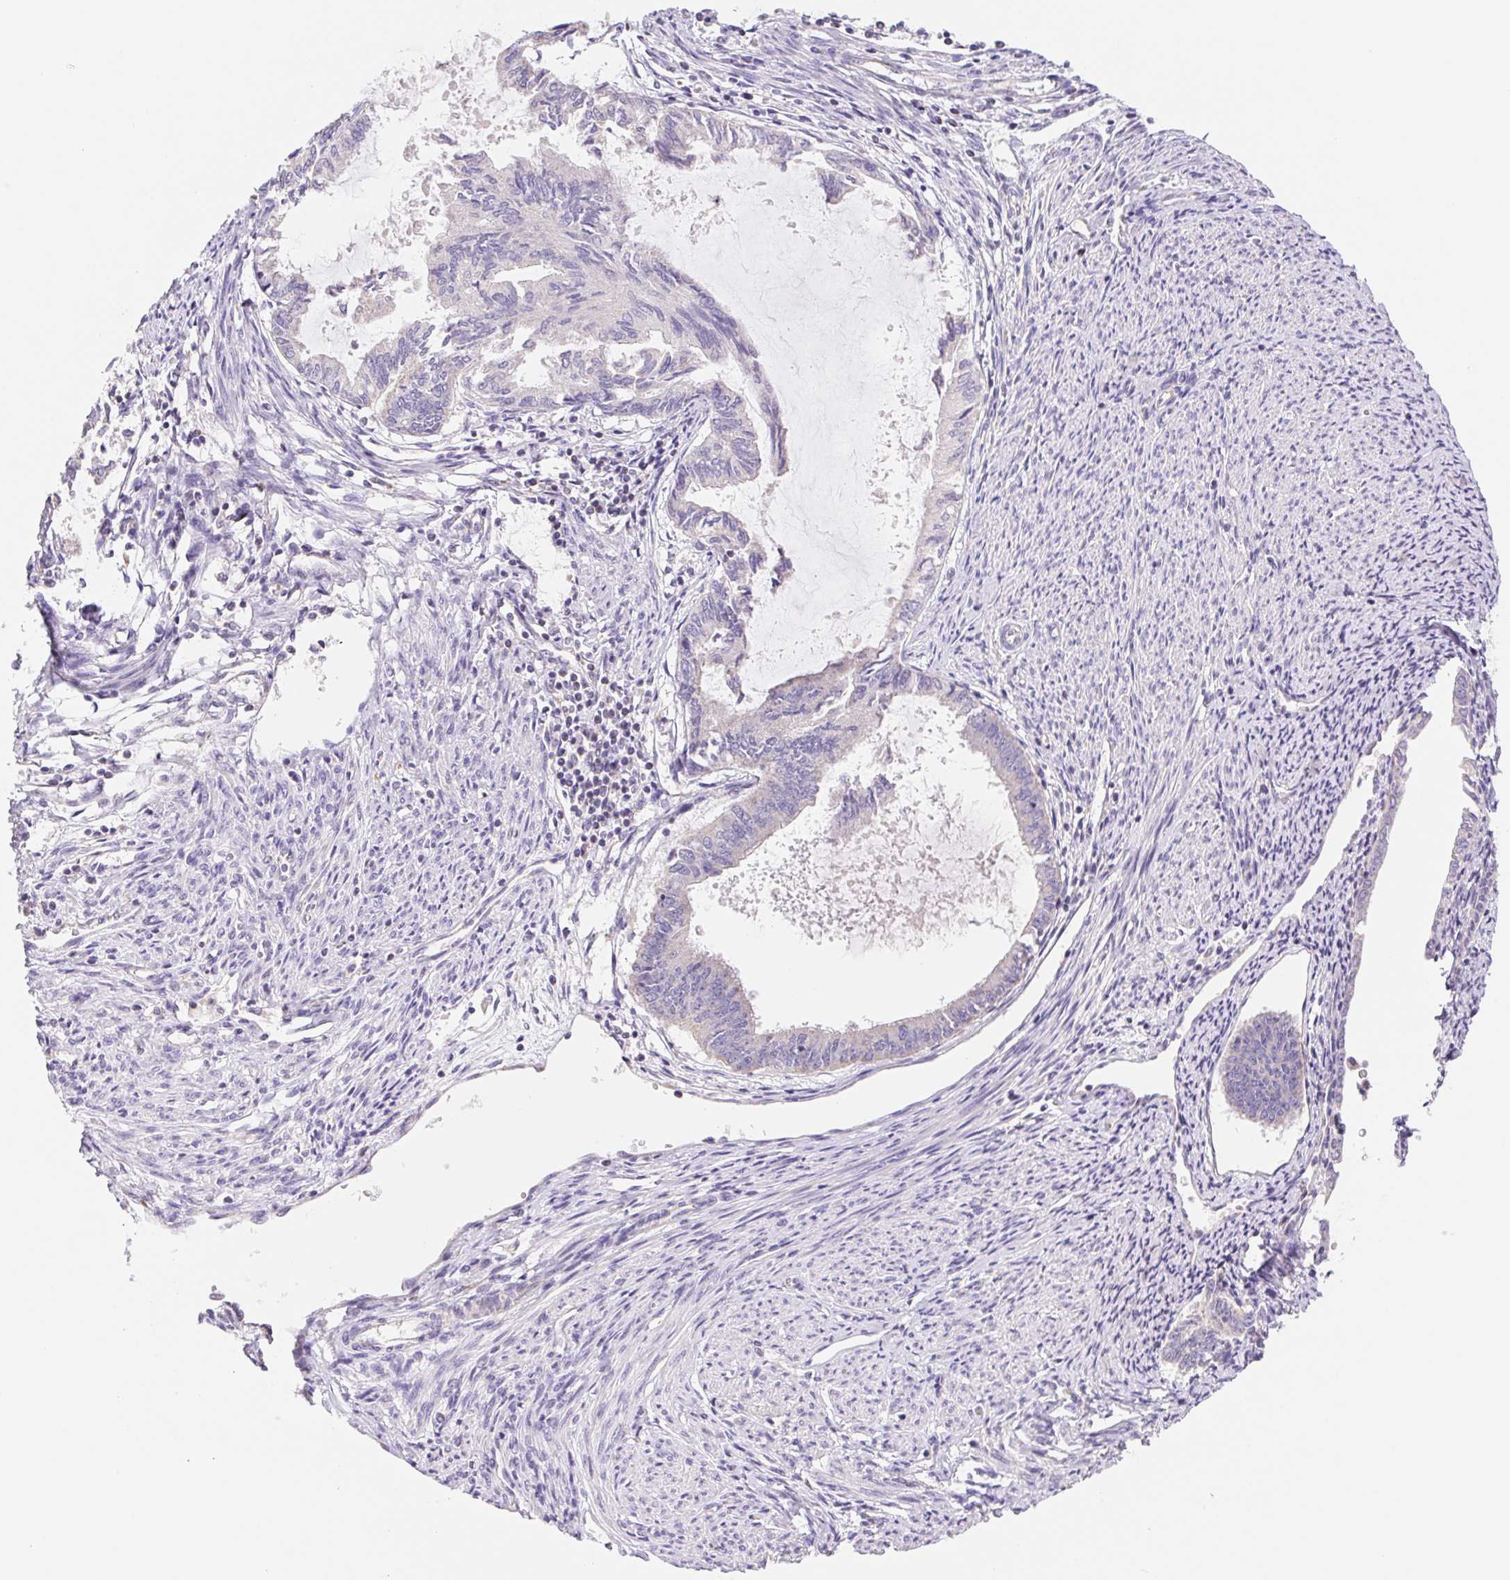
{"staining": {"intensity": "negative", "quantity": "none", "location": "none"}, "tissue": "endometrial cancer", "cell_type": "Tumor cells", "image_type": "cancer", "snomed": [{"axis": "morphology", "description": "Adenocarcinoma, NOS"}, {"axis": "topography", "description": "Endometrium"}], "caption": "Tumor cells are negative for brown protein staining in adenocarcinoma (endometrial).", "gene": "FKBP6", "patient": {"sex": "female", "age": 86}}